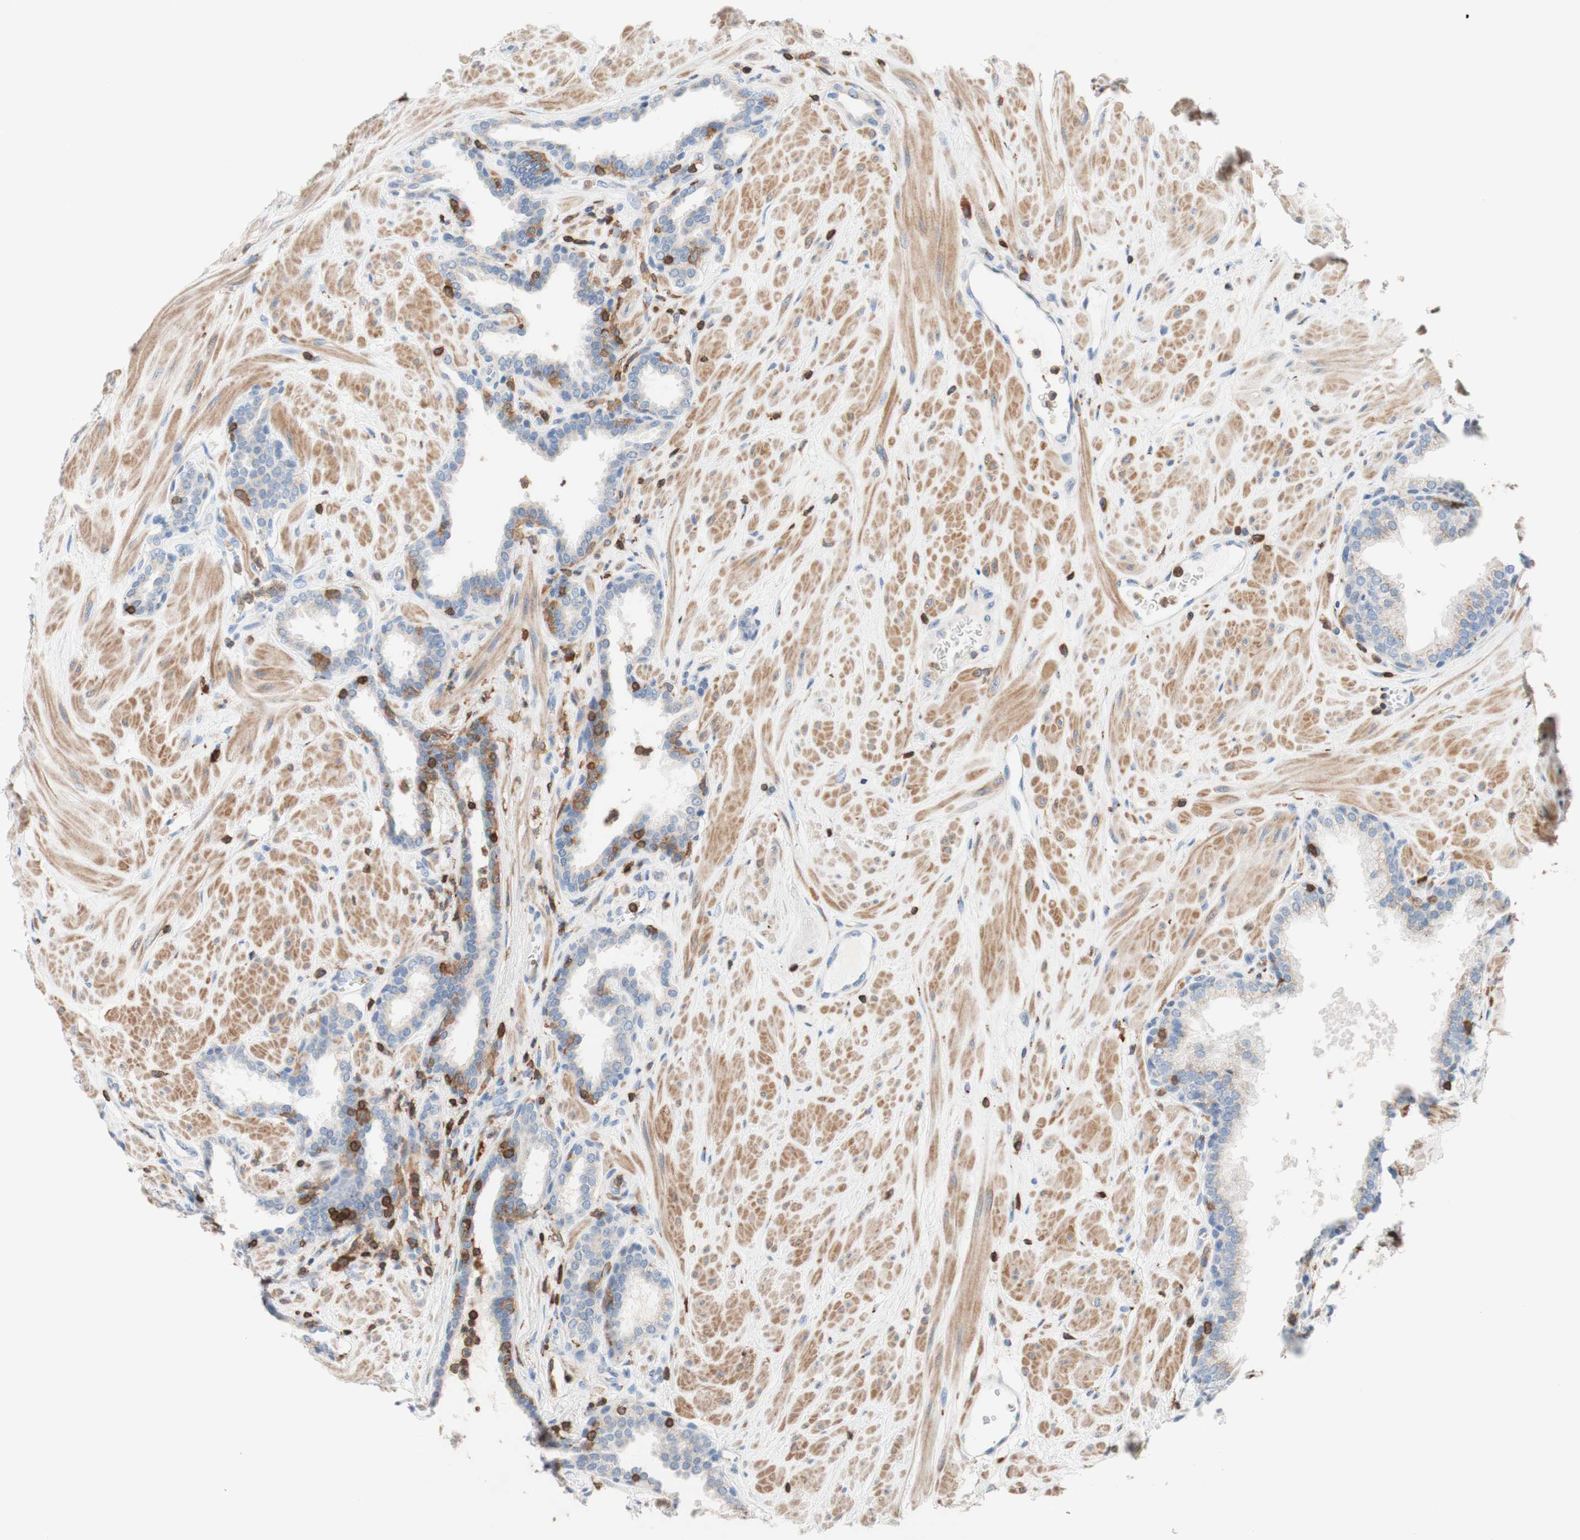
{"staining": {"intensity": "weak", "quantity": "<25%", "location": "cytoplasmic/membranous"}, "tissue": "prostate", "cell_type": "Glandular cells", "image_type": "normal", "snomed": [{"axis": "morphology", "description": "Normal tissue, NOS"}, {"axis": "topography", "description": "Prostate"}], "caption": "High power microscopy image of an immunohistochemistry (IHC) histopathology image of unremarkable prostate, revealing no significant expression in glandular cells.", "gene": "SPINK6", "patient": {"sex": "male", "age": 51}}